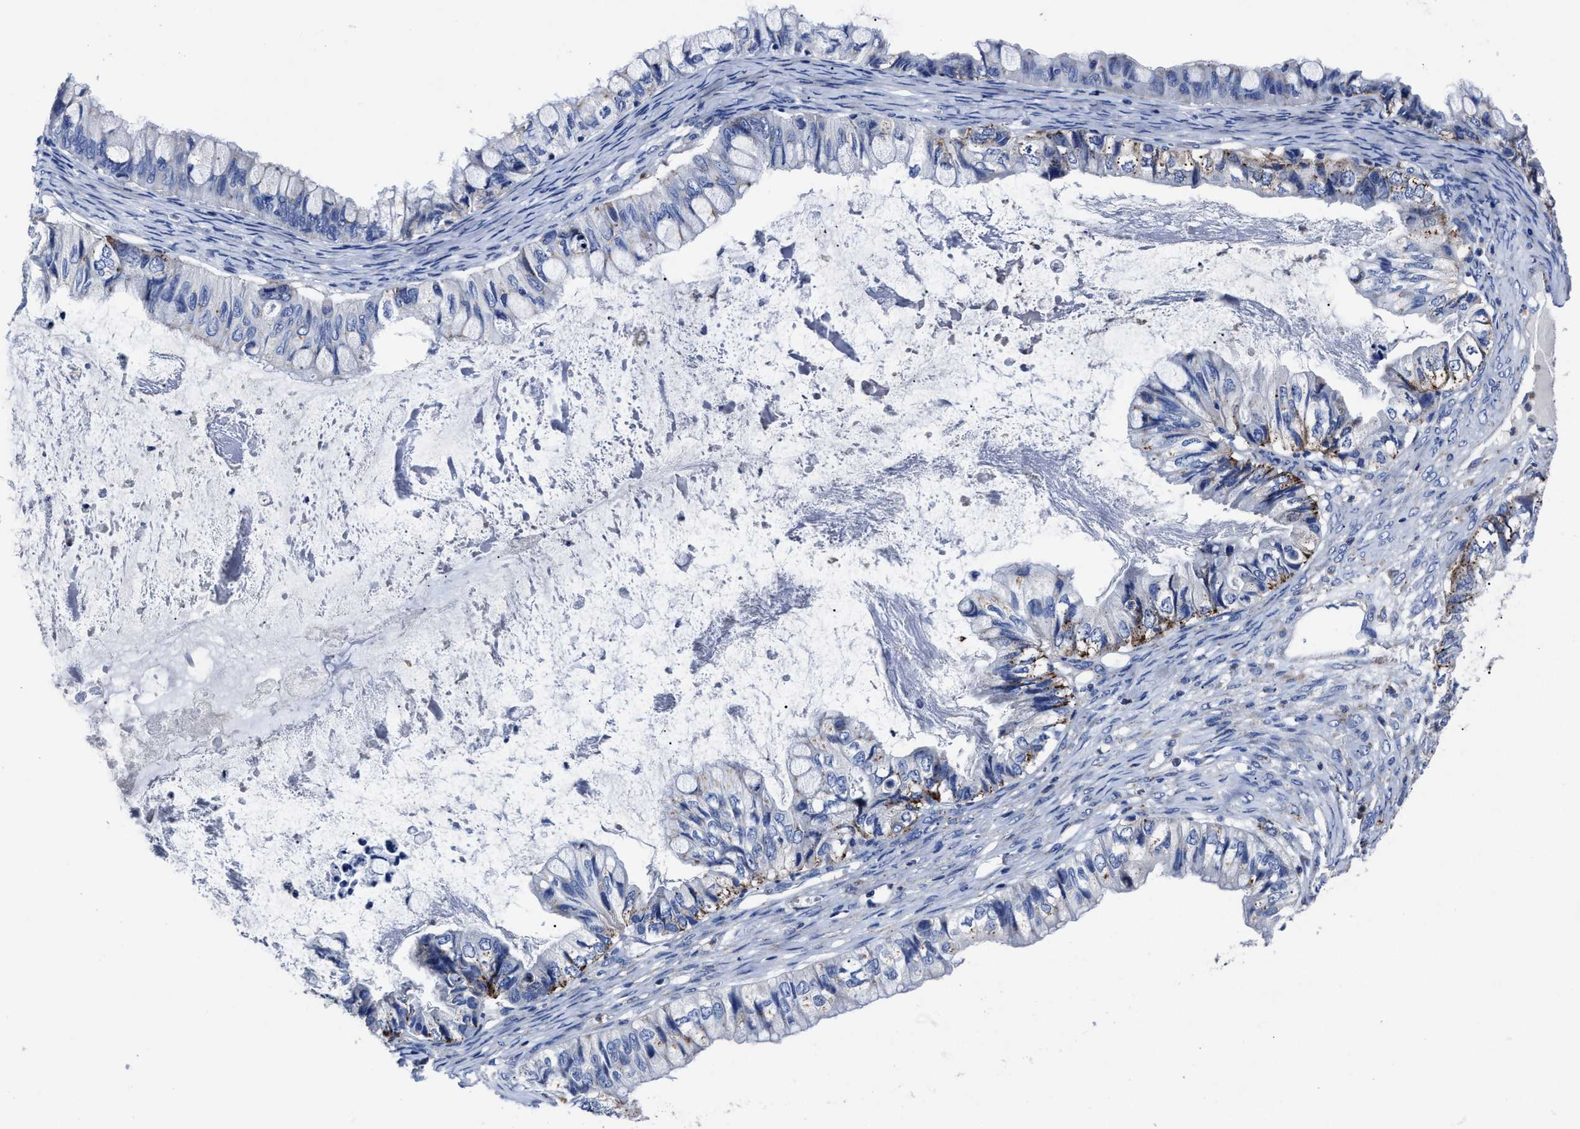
{"staining": {"intensity": "moderate", "quantity": "<25%", "location": "cytoplasmic/membranous"}, "tissue": "ovarian cancer", "cell_type": "Tumor cells", "image_type": "cancer", "snomed": [{"axis": "morphology", "description": "Cystadenocarcinoma, mucinous, NOS"}, {"axis": "topography", "description": "Ovary"}], "caption": "Tumor cells demonstrate low levels of moderate cytoplasmic/membranous positivity in about <25% of cells in mucinous cystadenocarcinoma (ovarian). (Brightfield microscopy of DAB IHC at high magnification).", "gene": "LAMTOR4", "patient": {"sex": "female", "age": 80}}